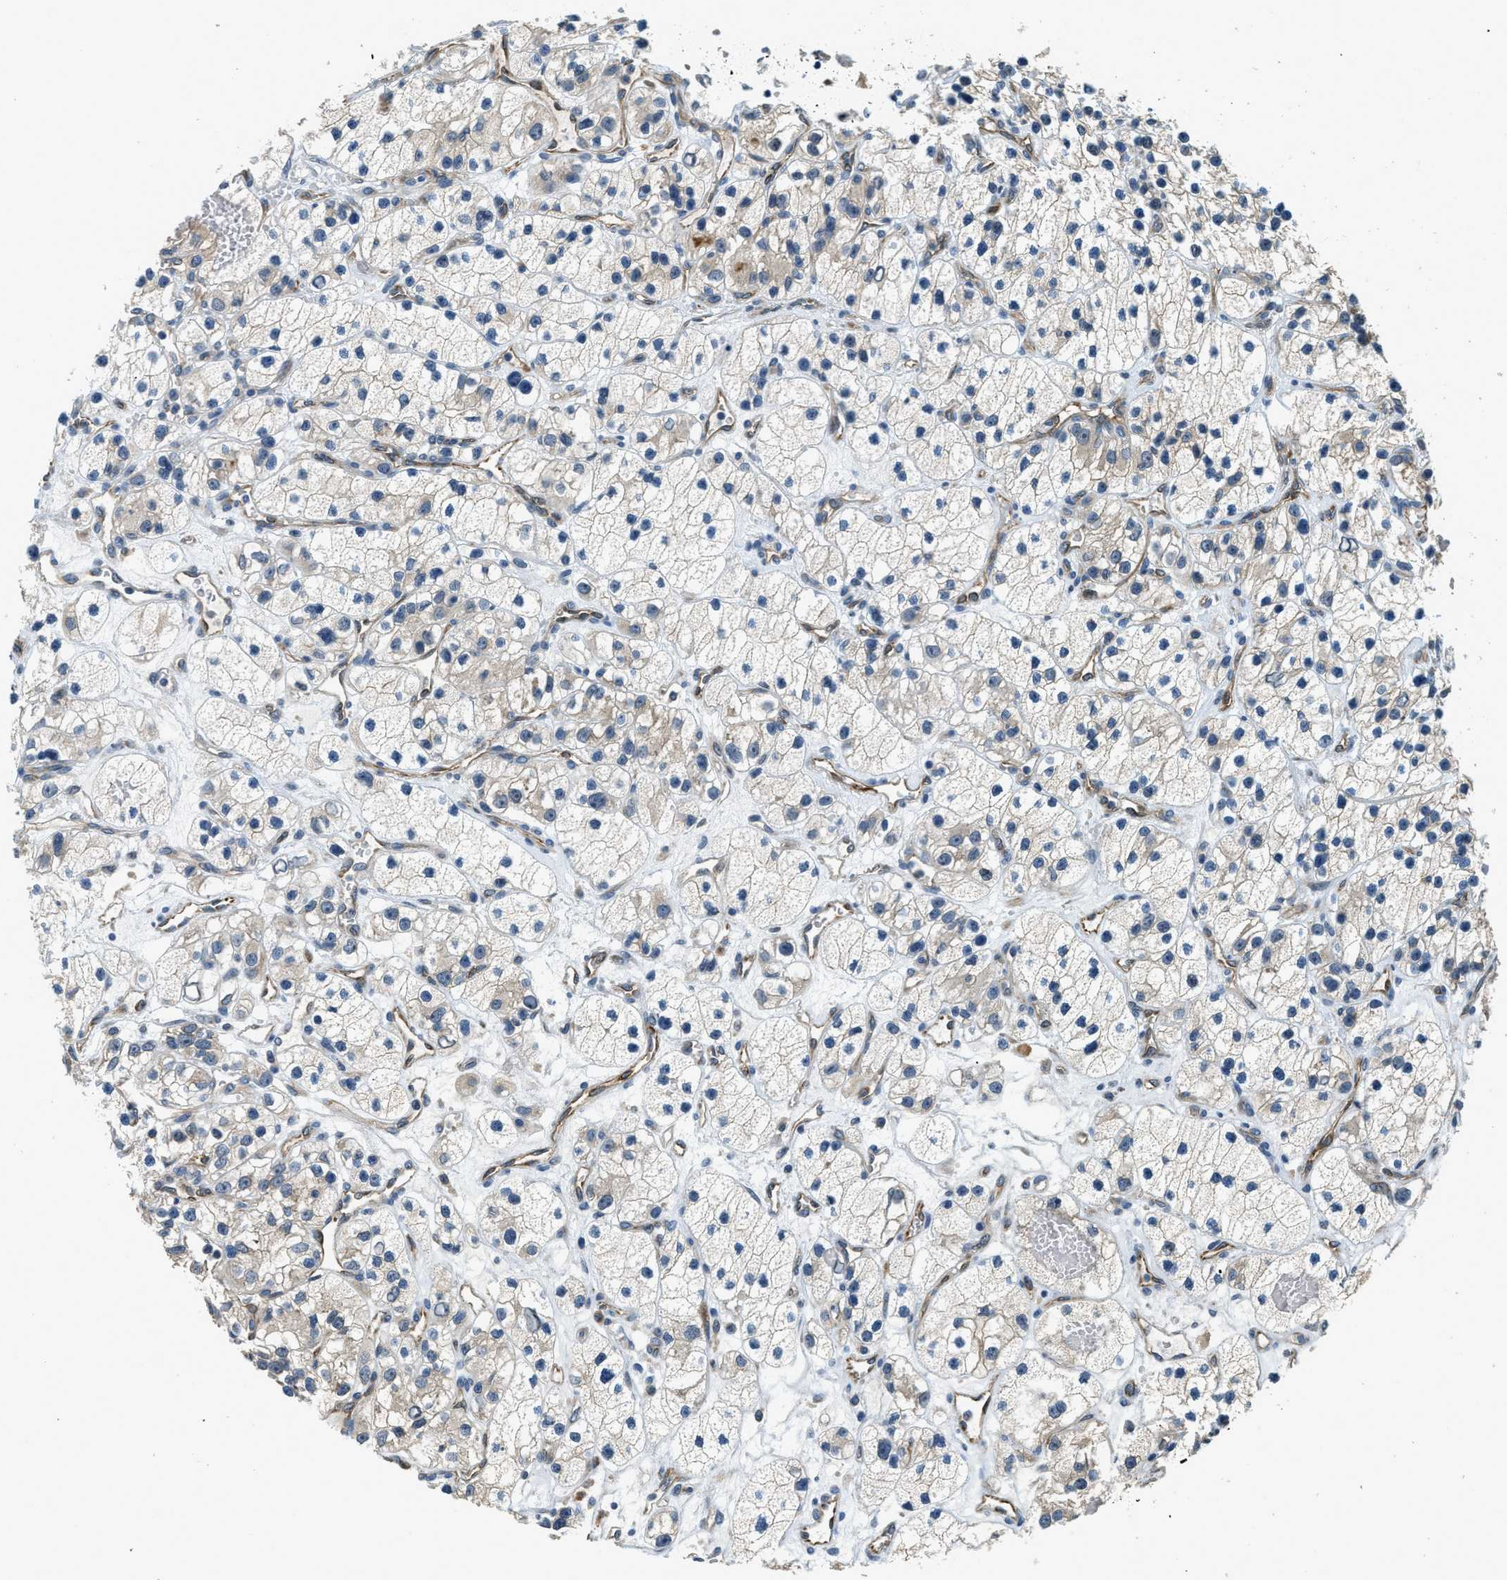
{"staining": {"intensity": "negative", "quantity": "none", "location": "none"}, "tissue": "renal cancer", "cell_type": "Tumor cells", "image_type": "cancer", "snomed": [{"axis": "morphology", "description": "Adenocarcinoma, NOS"}, {"axis": "topography", "description": "Kidney"}], "caption": "IHC of renal cancer (adenocarcinoma) exhibits no positivity in tumor cells. Brightfield microscopy of immunohistochemistry (IHC) stained with DAB (brown) and hematoxylin (blue), captured at high magnification.", "gene": "ALOX12", "patient": {"sex": "female", "age": 57}}